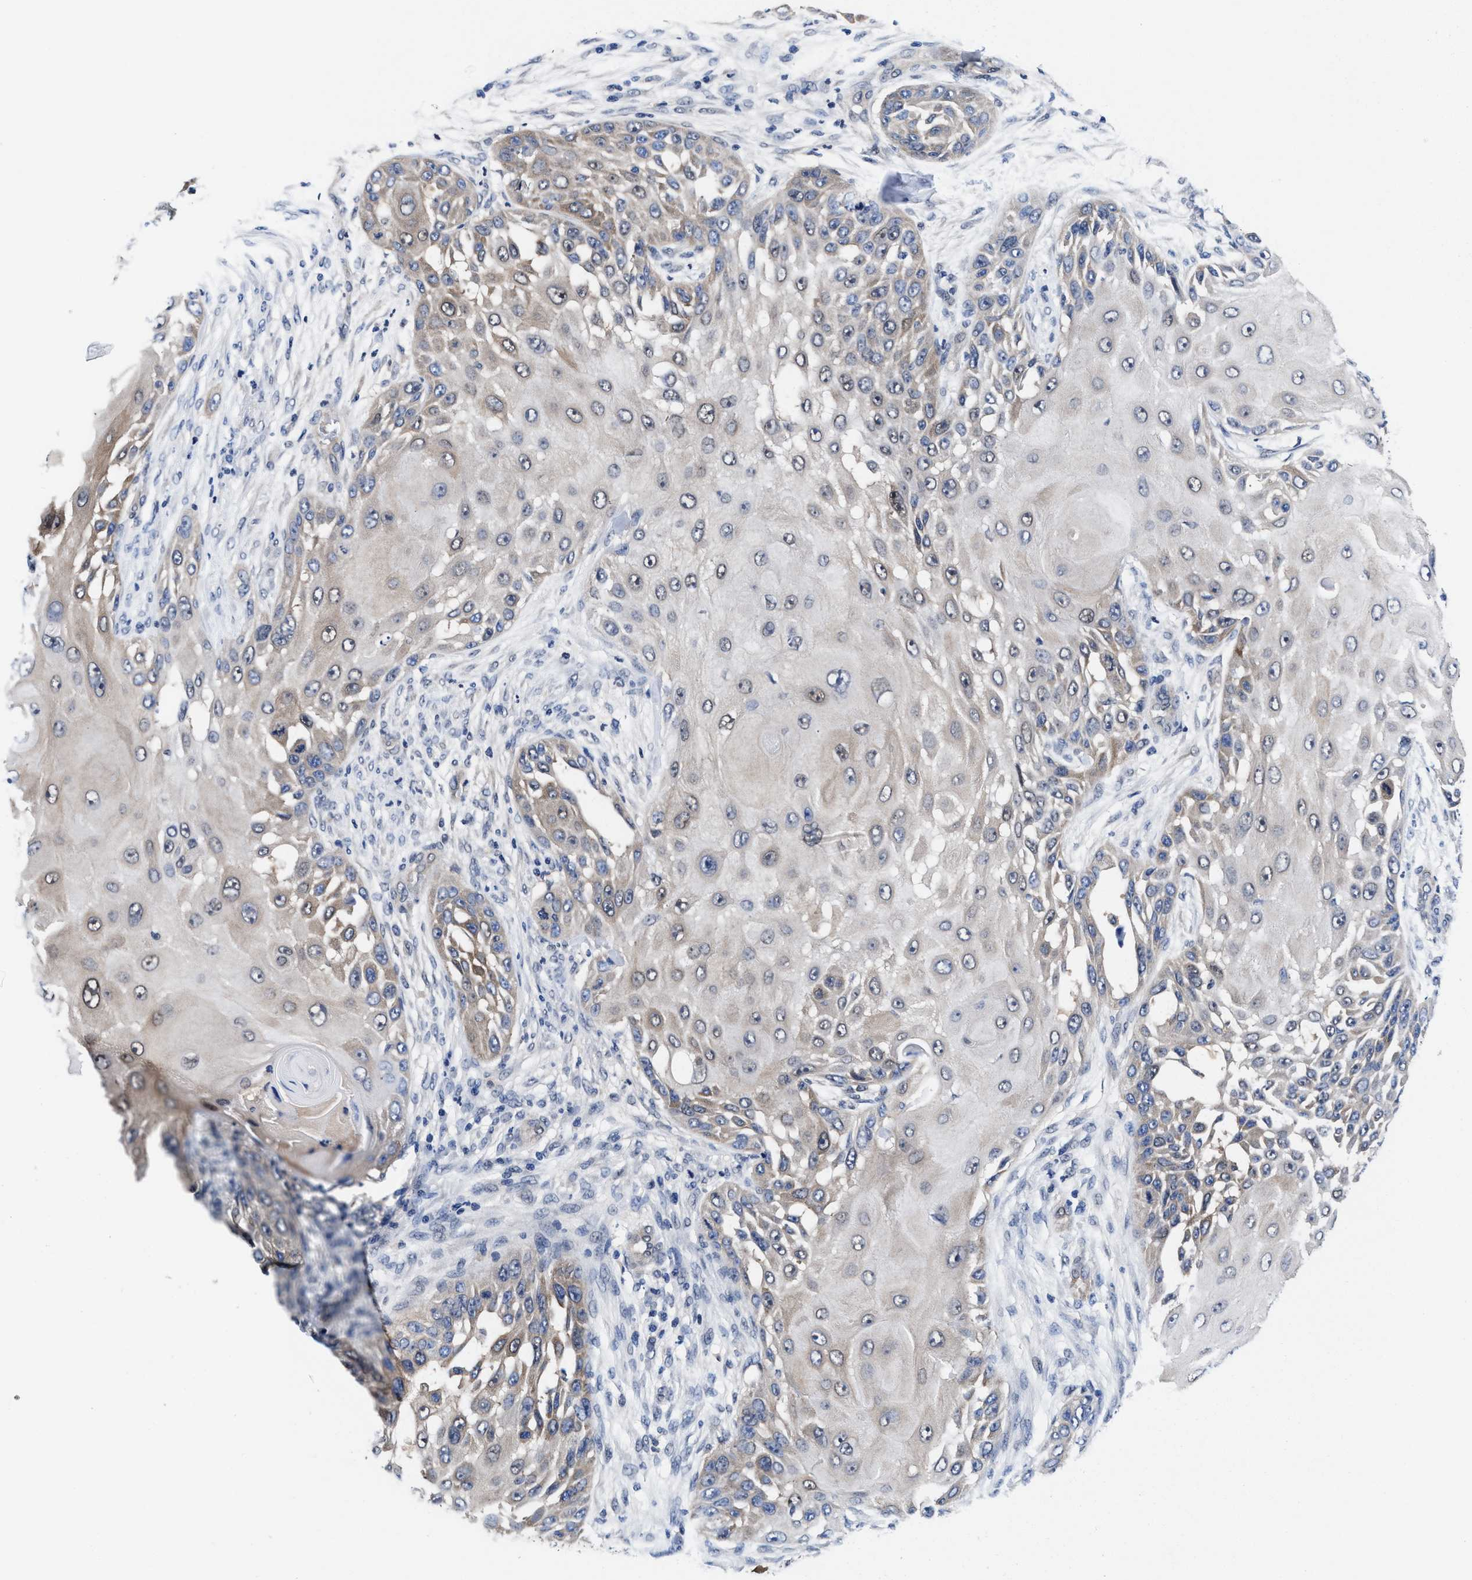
{"staining": {"intensity": "weak", "quantity": "25%-75%", "location": "cytoplasmic/membranous"}, "tissue": "skin cancer", "cell_type": "Tumor cells", "image_type": "cancer", "snomed": [{"axis": "morphology", "description": "Squamous cell carcinoma, NOS"}, {"axis": "topography", "description": "Skin"}], "caption": "Tumor cells reveal weak cytoplasmic/membranous expression in about 25%-75% of cells in squamous cell carcinoma (skin).", "gene": "ACLY", "patient": {"sex": "female", "age": 44}}